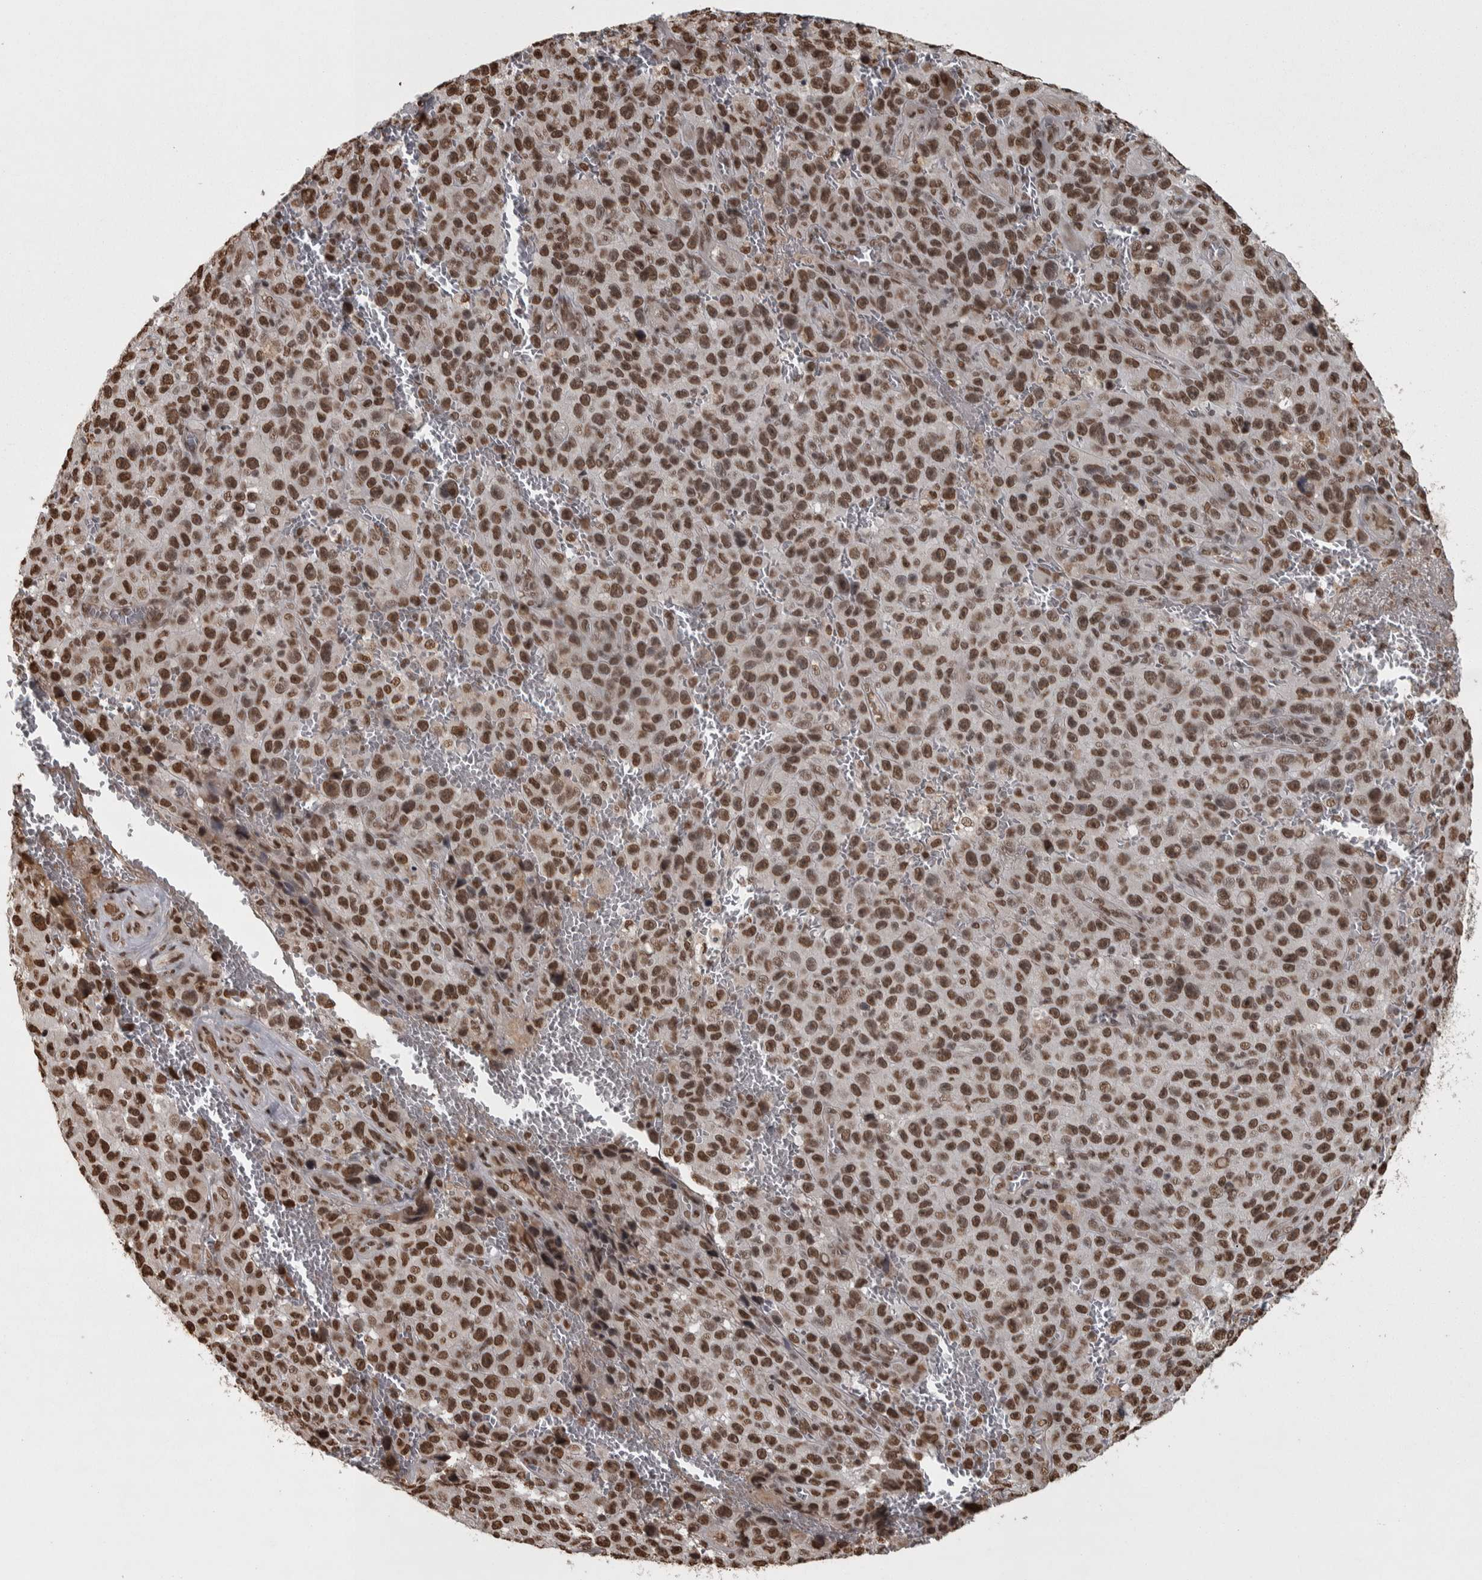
{"staining": {"intensity": "strong", "quantity": ">75%", "location": "nuclear"}, "tissue": "melanoma", "cell_type": "Tumor cells", "image_type": "cancer", "snomed": [{"axis": "morphology", "description": "Malignant melanoma, NOS"}, {"axis": "topography", "description": "Skin"}], "caption": "This micrograph shows malignant melanoma stained with immunohistochemistry to label a protein in brown. The nuclear of tumor cells show strong positivity for the protein. Nuclei are counter-stained blue.", "gene": "ZFHX4", "patient": {"sex": "female", "age": 82}}